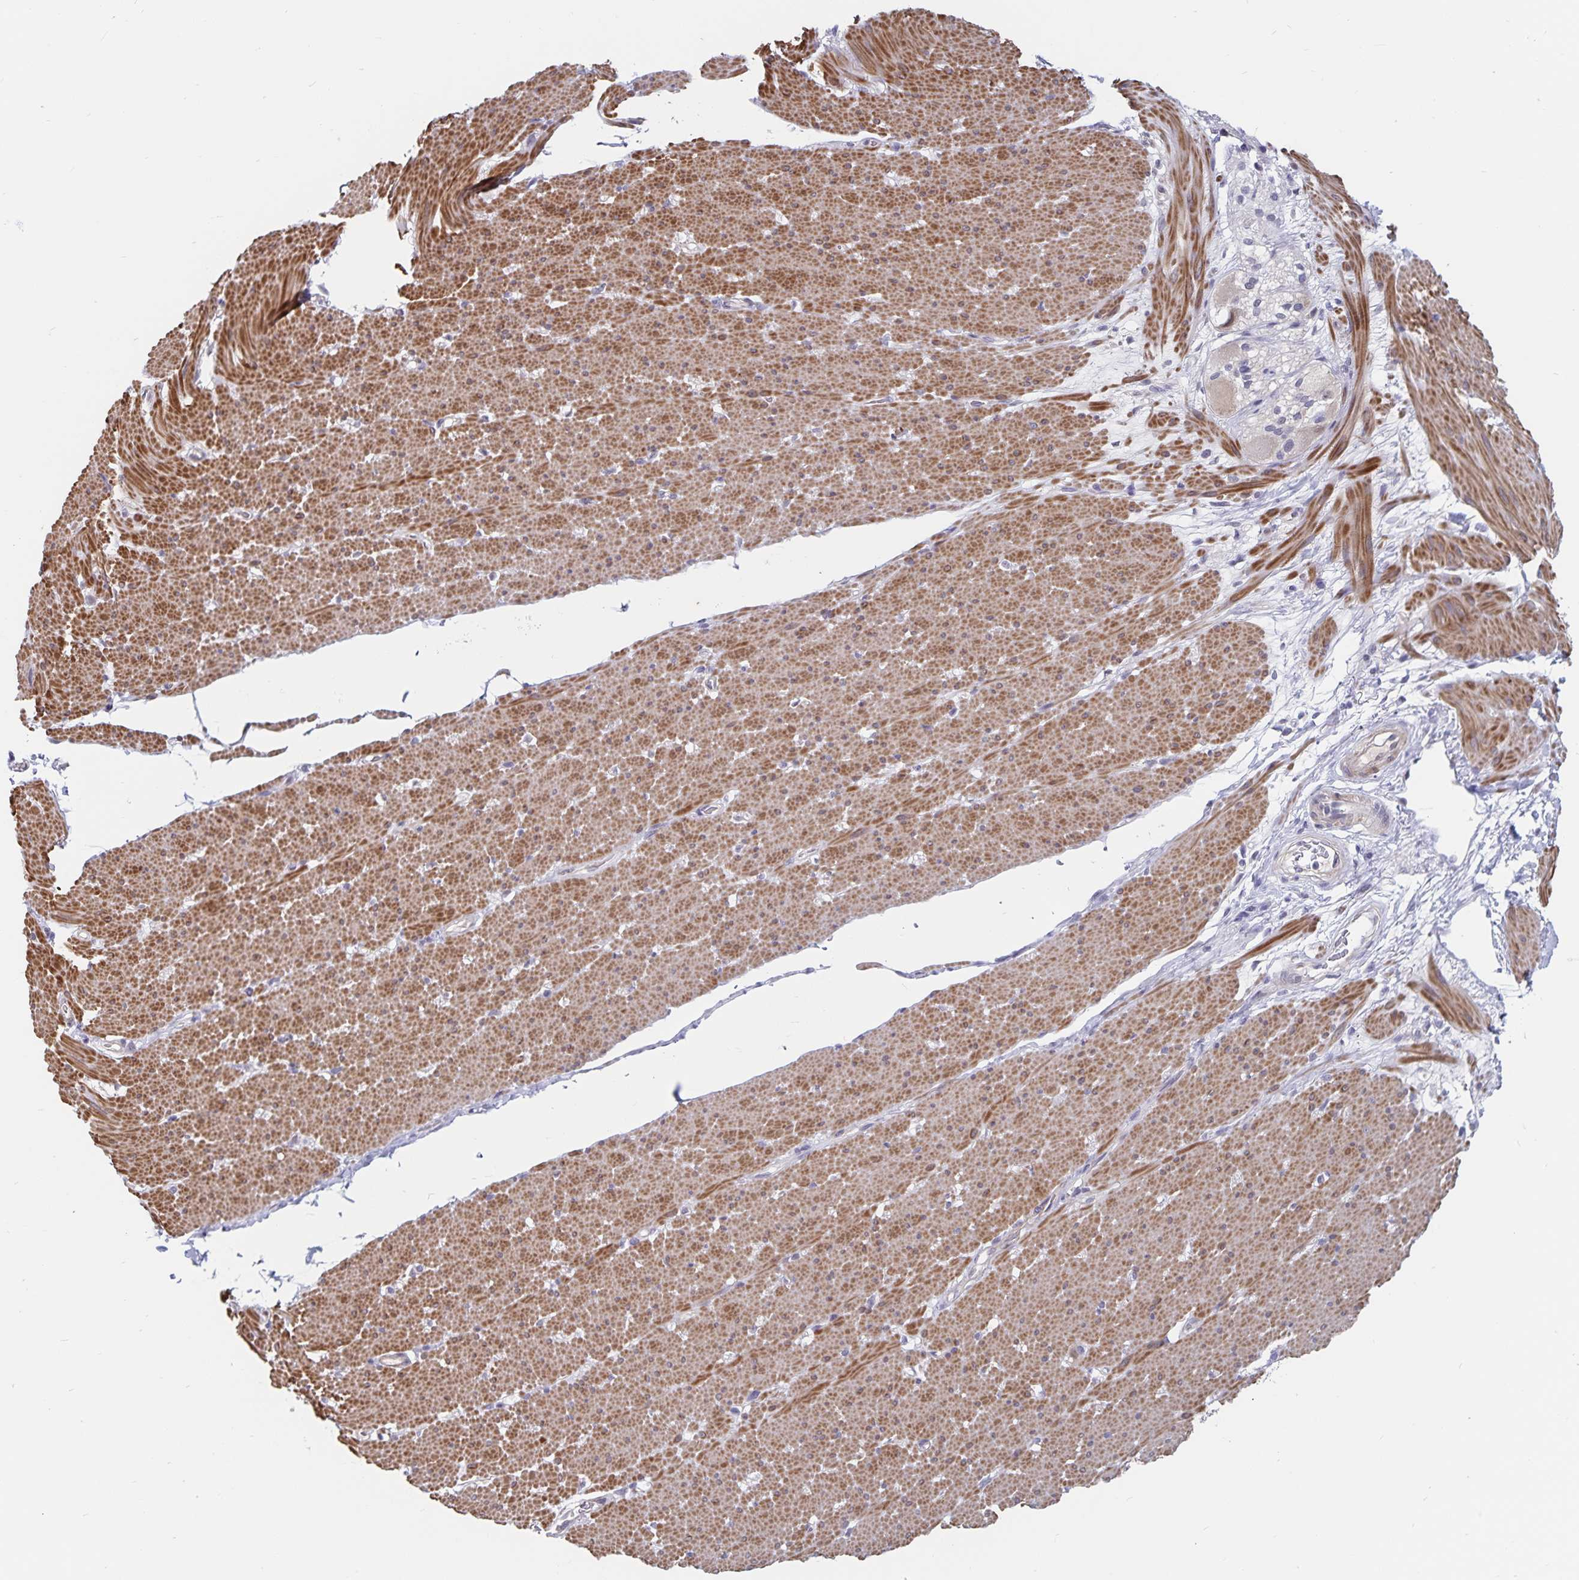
{"staining": {"intensity": "moderate", "quantity": "25%-75%", "location": "cytoplasmic/membranous"}, "tissue": "smooth muscle", "cell_type": "Smooth muscle cells", "image_type": "normal", "snomed": [{"axis": "morphology", "description": "Normal tissue, NOS"}, {"axis": "topography", "description": "Smooth muscle"}, {"axis": "topography", "description": "Rectum"}], "caption": "Immunohistochemistry (IHC) (DAB (3,3'-diaminobenzidine)) staining of normal smooth muscle reveals moderate cytoplasmic/membranous protein expression in about 25%-75% of smooth muscle cells.", "gene": "BAG6", "patient": {"sex": "male", "age": 53}}